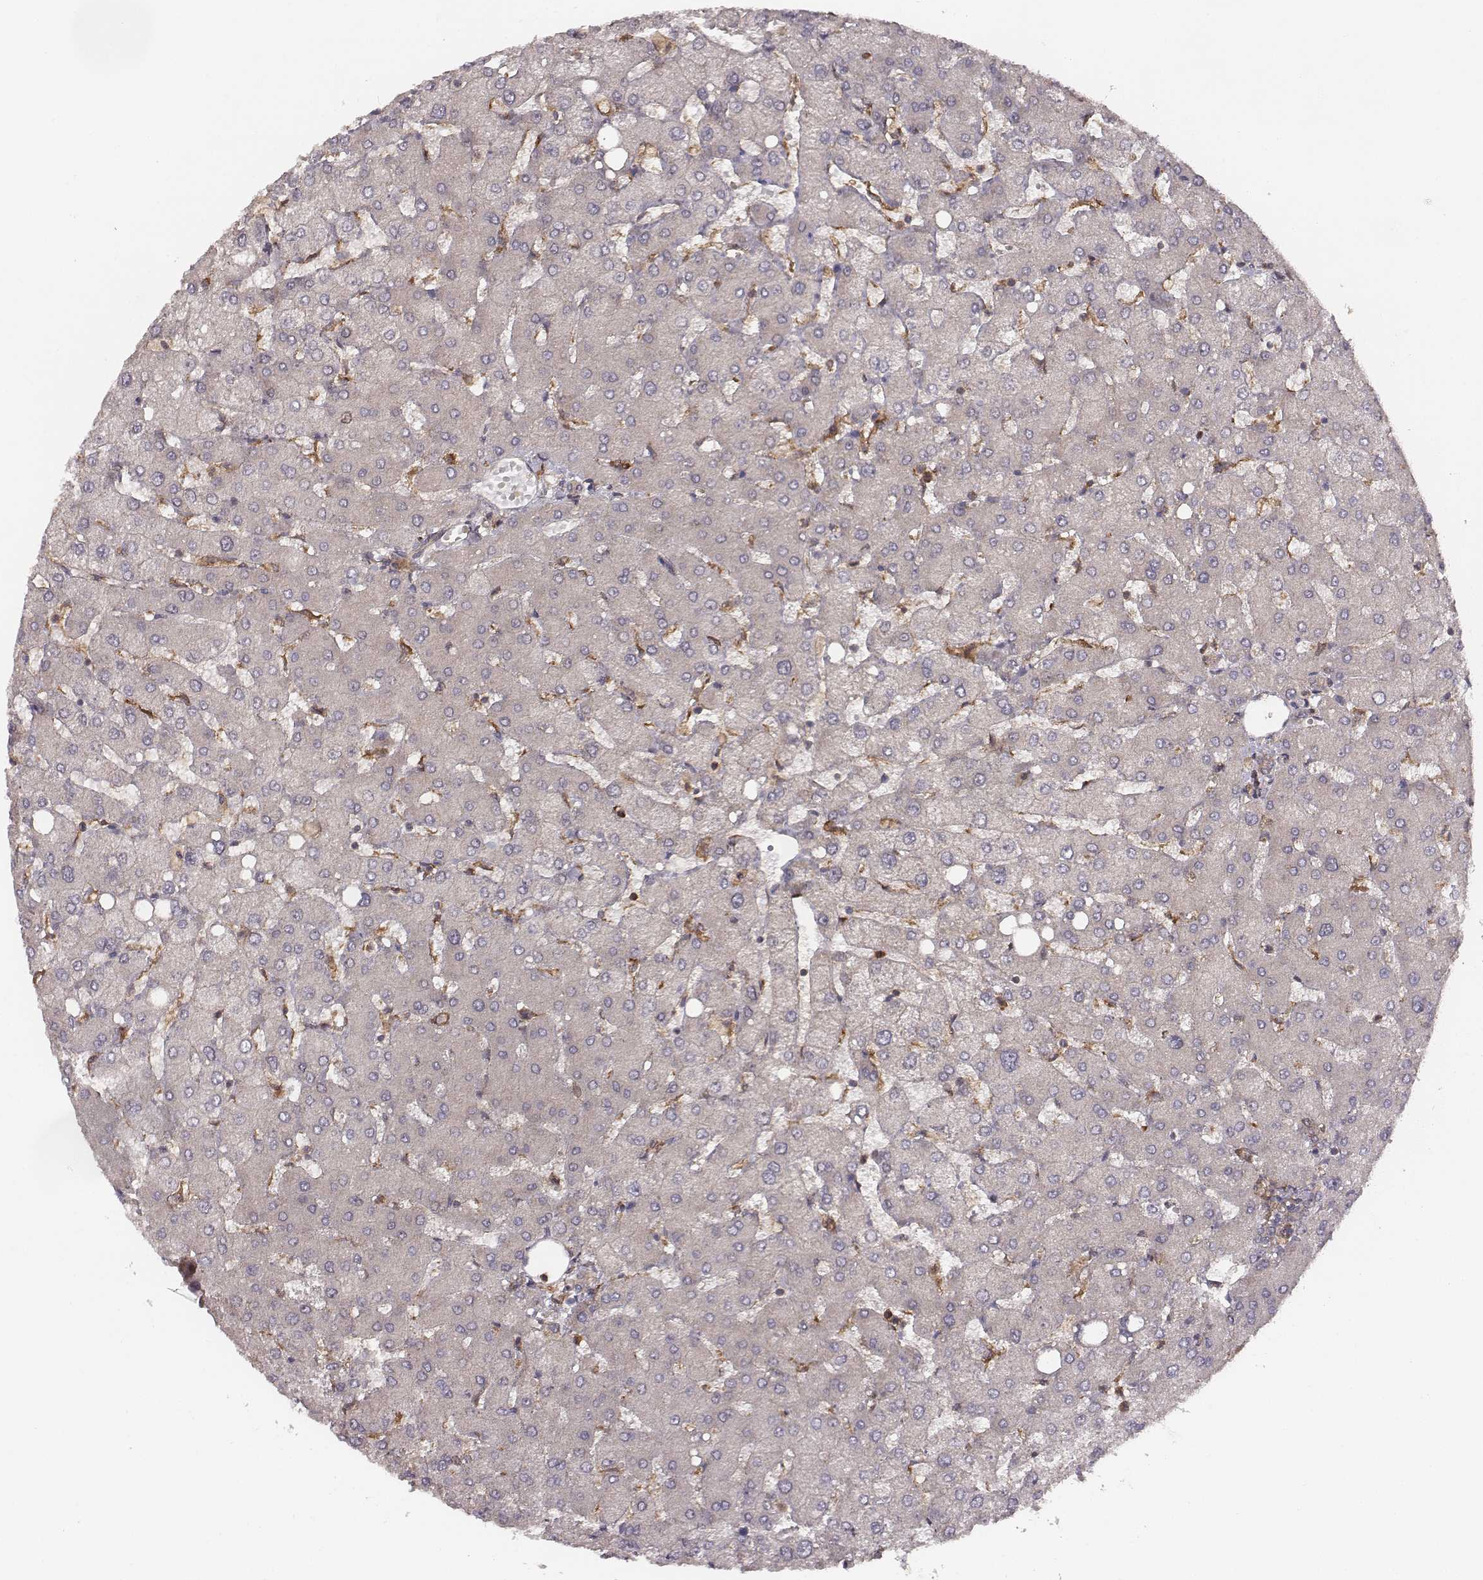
{"staining": {"intensity": "negative", "quantity": "none", "location": "none"}, "tissue": "liver", "cell_type": "Cholangiocytes", "image_type": "normal", "snomed": [{"axis": "morphology", "description": "Normal tissue, NOS"}, {"axis": "topography", "description": "Liver"}], "caption": "The photomicrograph exhibits no staining of cholangiocytes in benign liver.", "gene": "VPS26A", "patient": {"sex": "female", "age": 54}}